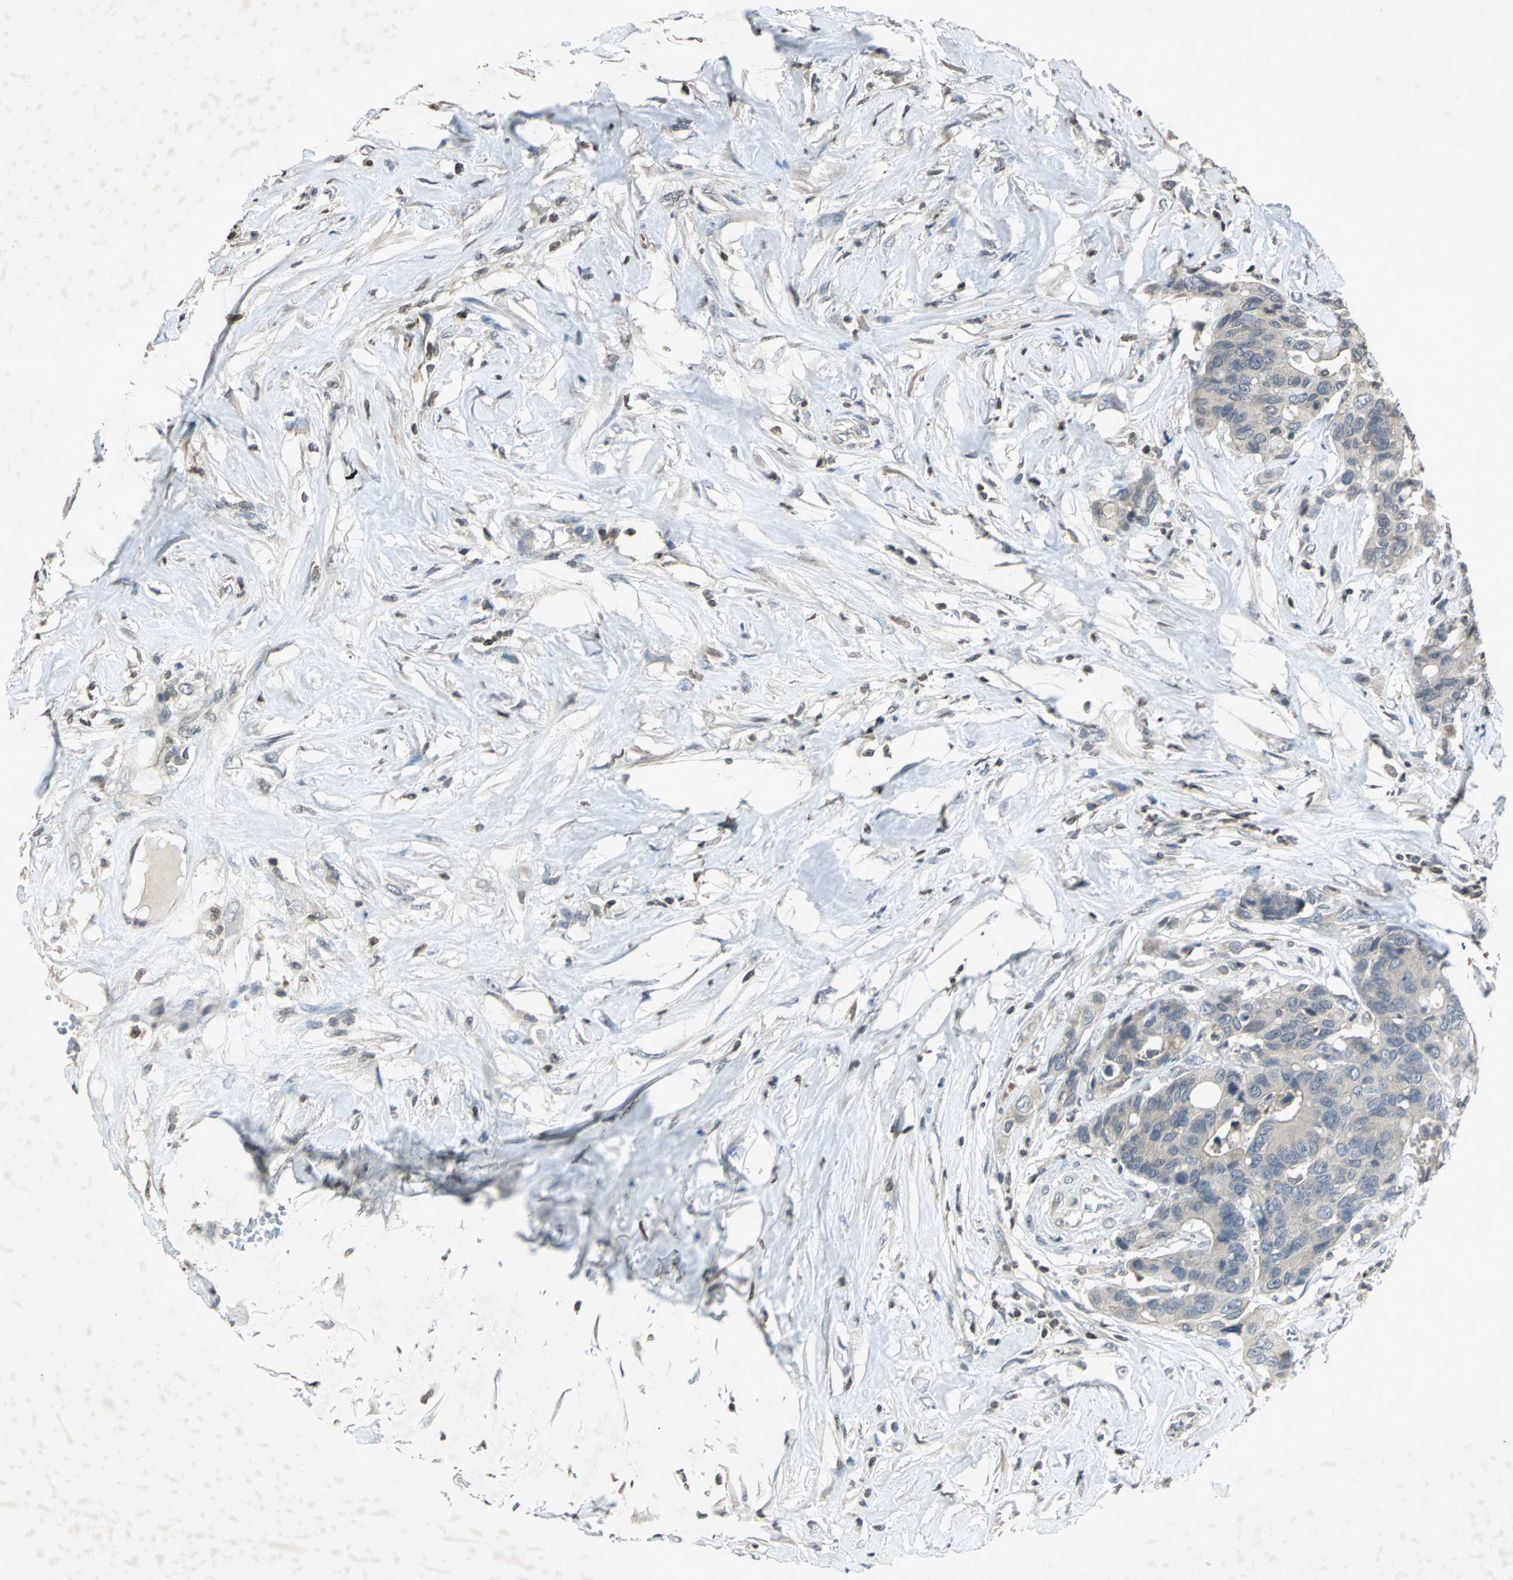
{"staining": {"intensity": "negative", "quantity": "none", "location": "none"}, "tissue": "colorectal cancer", "cell_type": "Tumor cells", "image_type": "cancer", "snomed": [{"axis": "morphology", "description": "Adenocarcinoma, NOS"}, {"axis": "topography", "description": "Rectum"}], "caption": "The IHC micrograph has no significant staining in tumor cells of colorectal cancer tissue.", "gene": "IL16", "patient": {"sex": "male", "age": 55}}